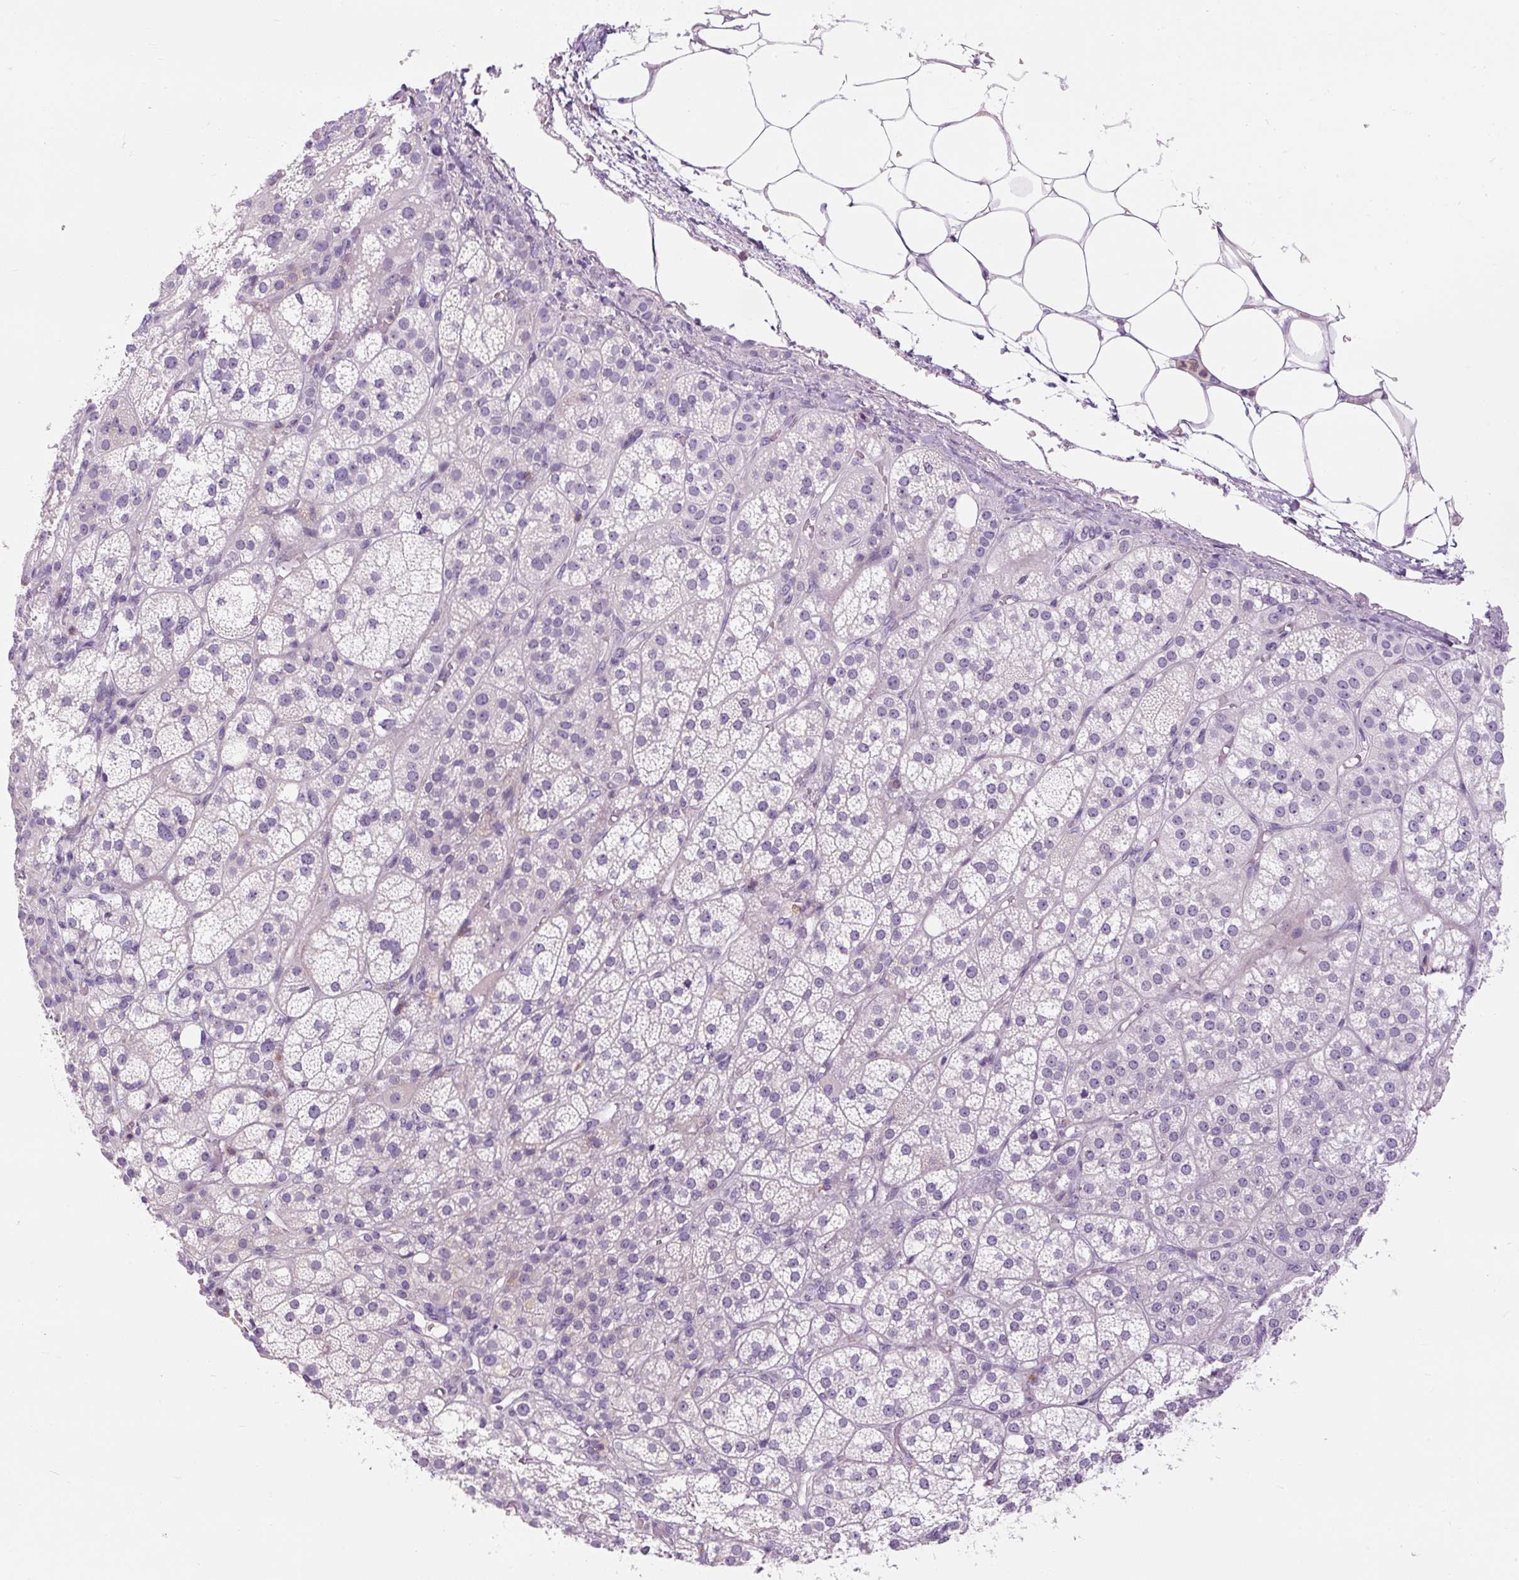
{"staining": {"intensity": "negative", "quantity": "none", "location": "none"}, "tissue": "adrenal gland", "cell_type": "Glandular cells", "image_type": "normal", "snomed": [{"axis": "morphology", "description": "Normal tissue, NOS"}, {"axis": "topography", "description": "Adrenal gland"}], "caption": "IHC of unremarkable human adrenal gland demonstrates no expression in glandular cells.", "gene": "TIGD2", "patient": {"sex": "female", "age": 60}}